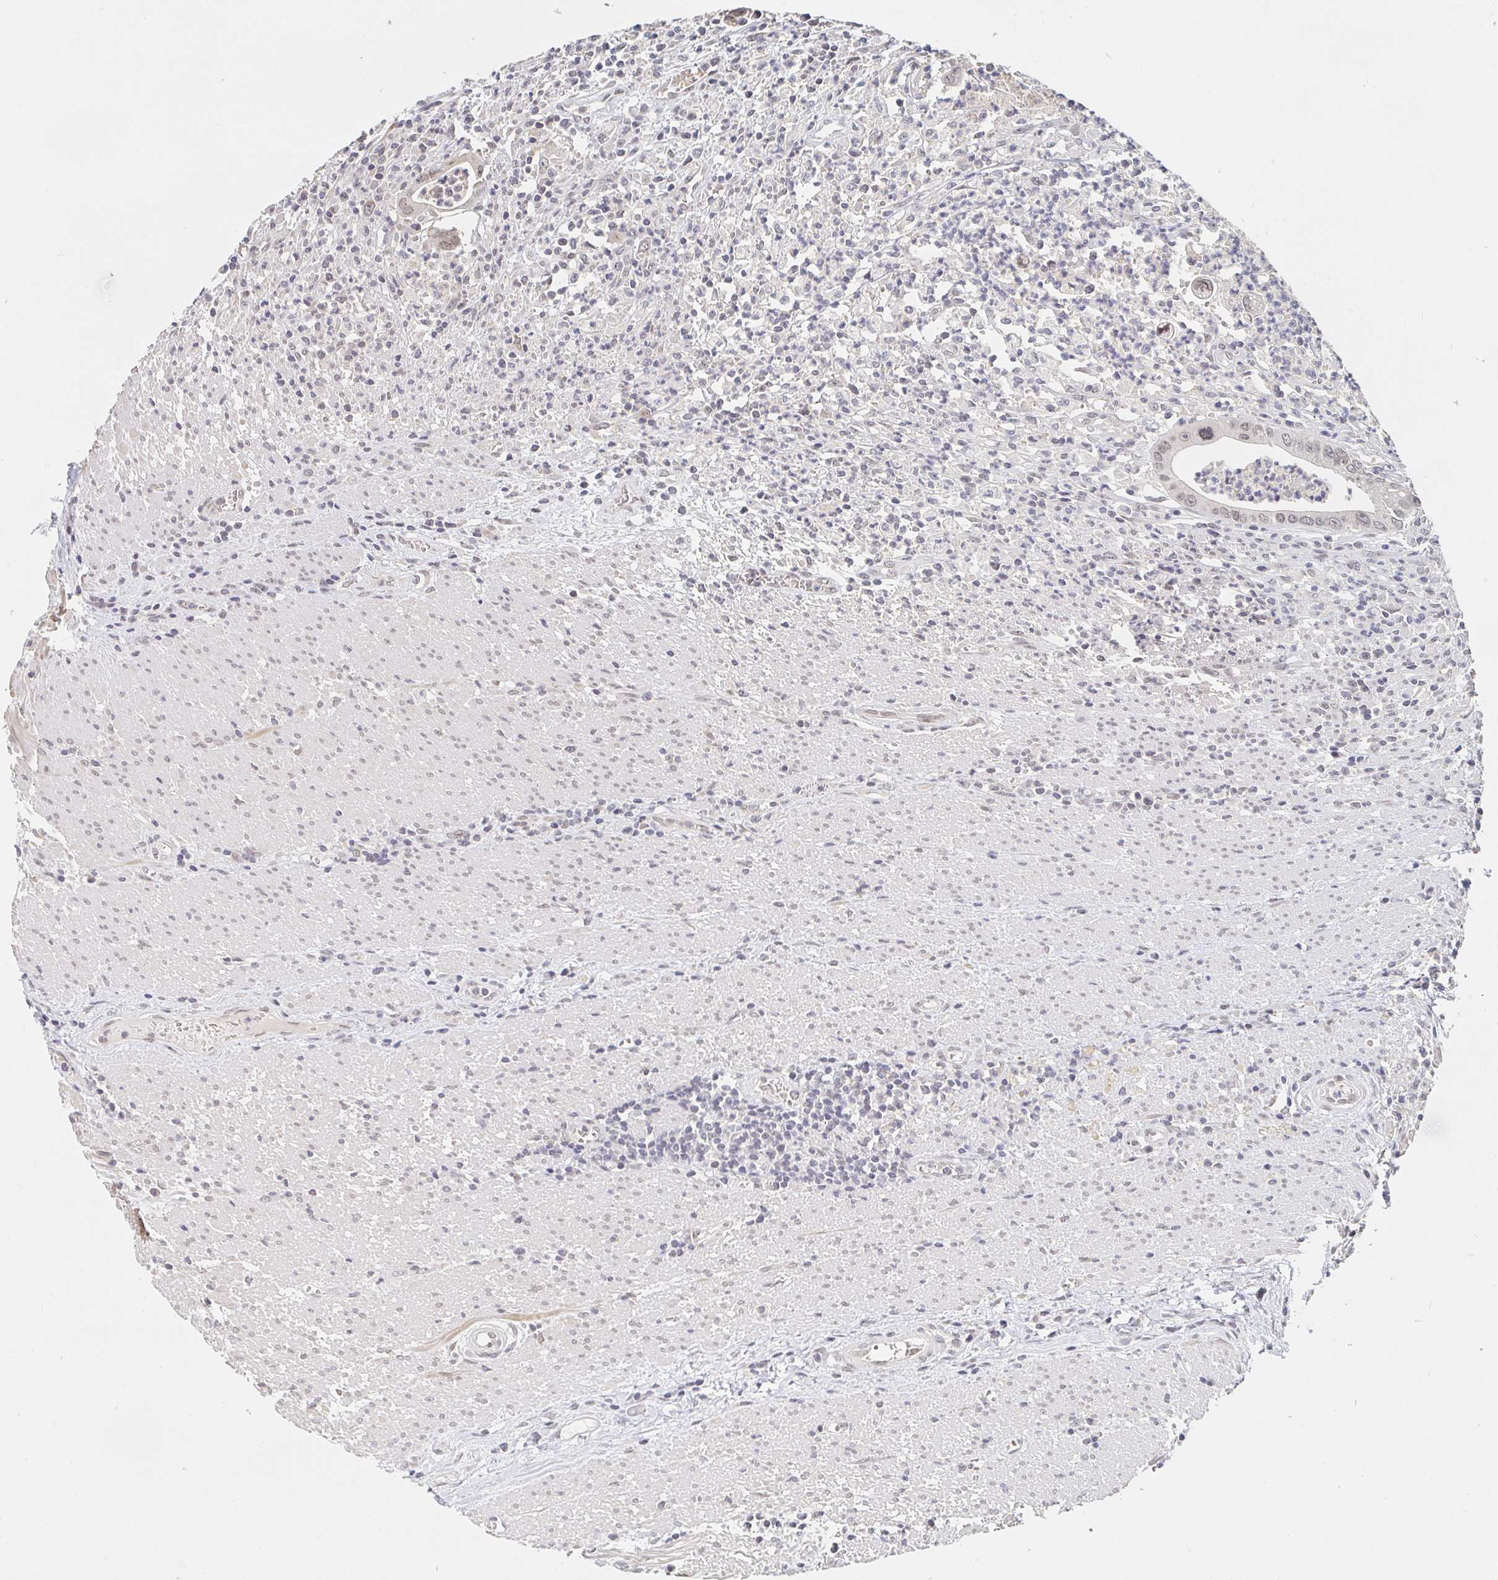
{"staining": {"intensity": "weak", "quantity": "<25%", "location": "nuclear"}, "tissue": "colorectal cancer", "cell_type": "Tumor cells", "image_type": "cancer", "snomed": [{"axis": "morphology", "description": "Adenocarcinoma, NOS"}, {"axis": "topography", "description": "Rectum"}], "caption": "Tumor cells show no significant protein positivity in adenocarcinoma (colorectal). (Brightfield microscopy of DAB (3,3'-diaminobenzidine) immunohistochemistry at high magnification).", "gene": "CHD2", "patient": {"sex": "female", "age": 81}}